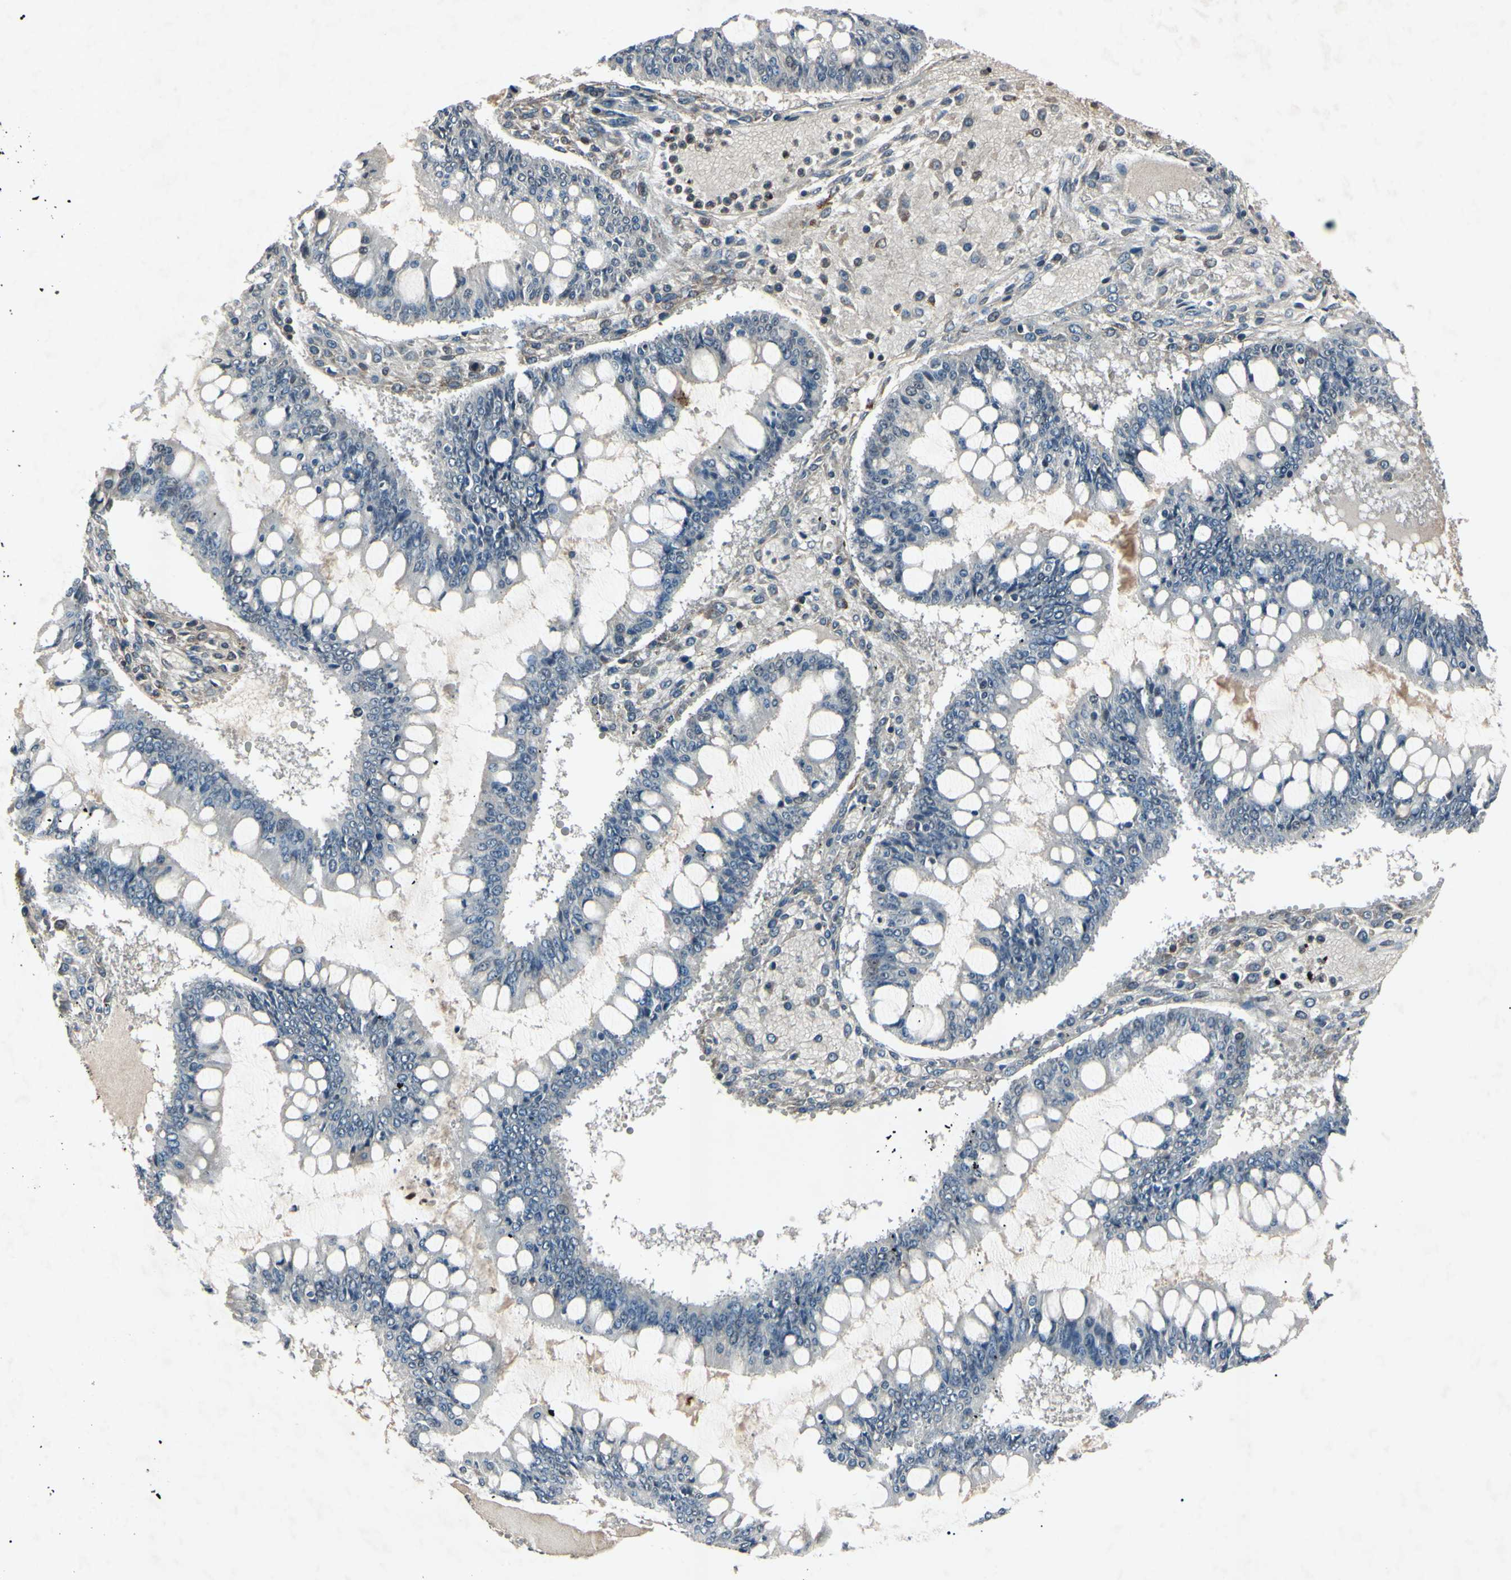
{"staining": {"intensity": "negative", "quantity": "none", "location": "none"}, "tissue": "ovarian cancer", "cell_type": "Tumor cells", "image_type": "cancer", "snomed": [{"axis": "morphology", "description": "Cystadenocarcinoma, mucinous, NOS"}, {"axis": "topography", "description": "Ovary"}], "caption": "Immunohistochemical staining of mucinous cystadenocarcinoma (ovarian) shows no significant expression in tumor cells. (Brightfield microscopy of DAB (3,3'-diaminobenzidine) immunohistochemistry (IHC) at high magnification).", "gene": "AEBP1", "patient": {"sex": "female", "age": 73}}